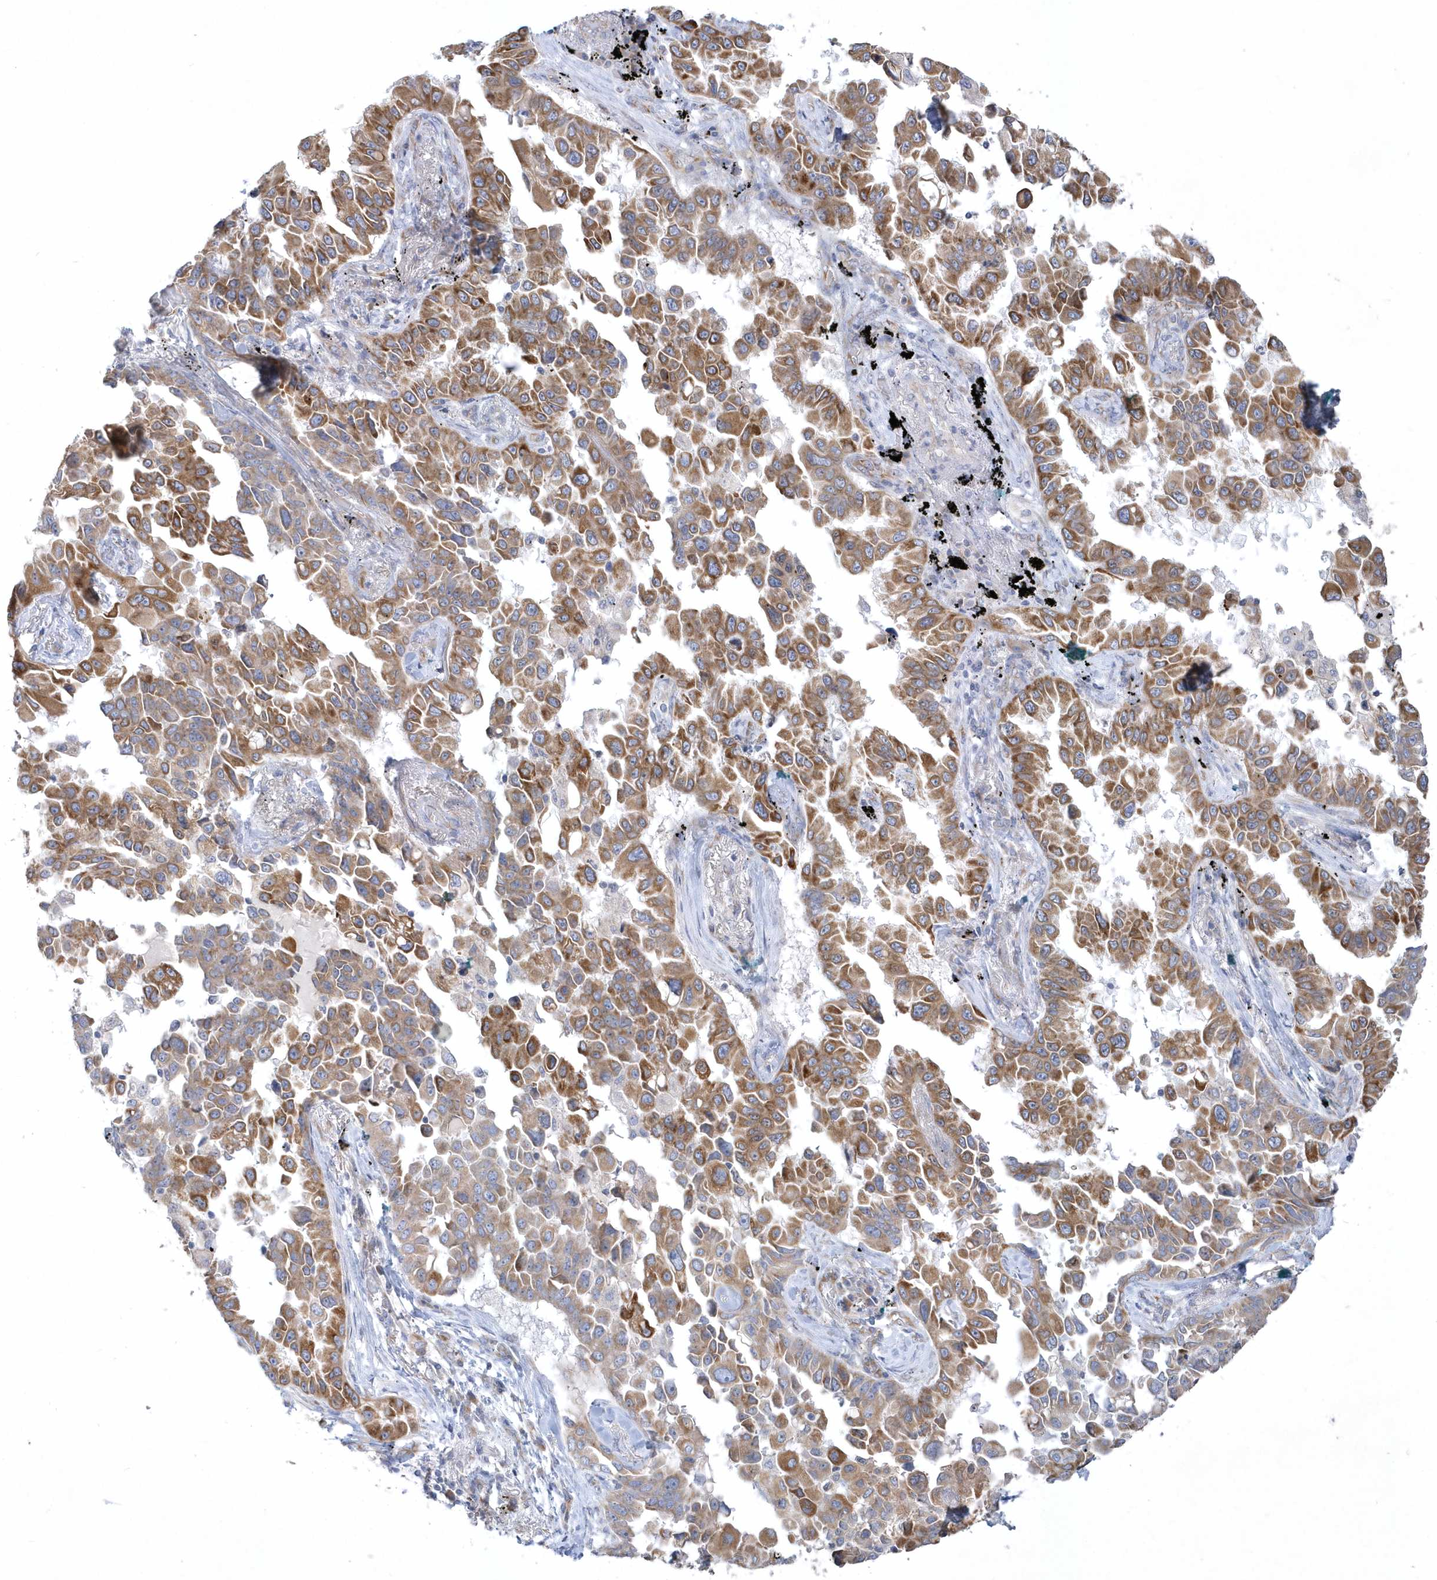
{"staining": {"intensity": "moderate", "quantity": ">75%", "location": "cytoplasmic/membranous"}, "tissue": "lung cancer", "cell_type": "Tumor cells", "image_type": "cancer", "snomed": [{"axis": "morphology", "description": "Adenocarcinoma, NOS"}, {"axis": "topography", "description": "Lung"}], "caption": "Brown immunohistochemical staining in human lung adenocarcinoma demonstrates moderate cytoplasmic/membranous positivity in about >75% of tumor cells. (DAB = brown stain, brightfield microscopy at high magnification).", "gene": "DGAT1", "patient": {"sex": "female", "age": 67}}